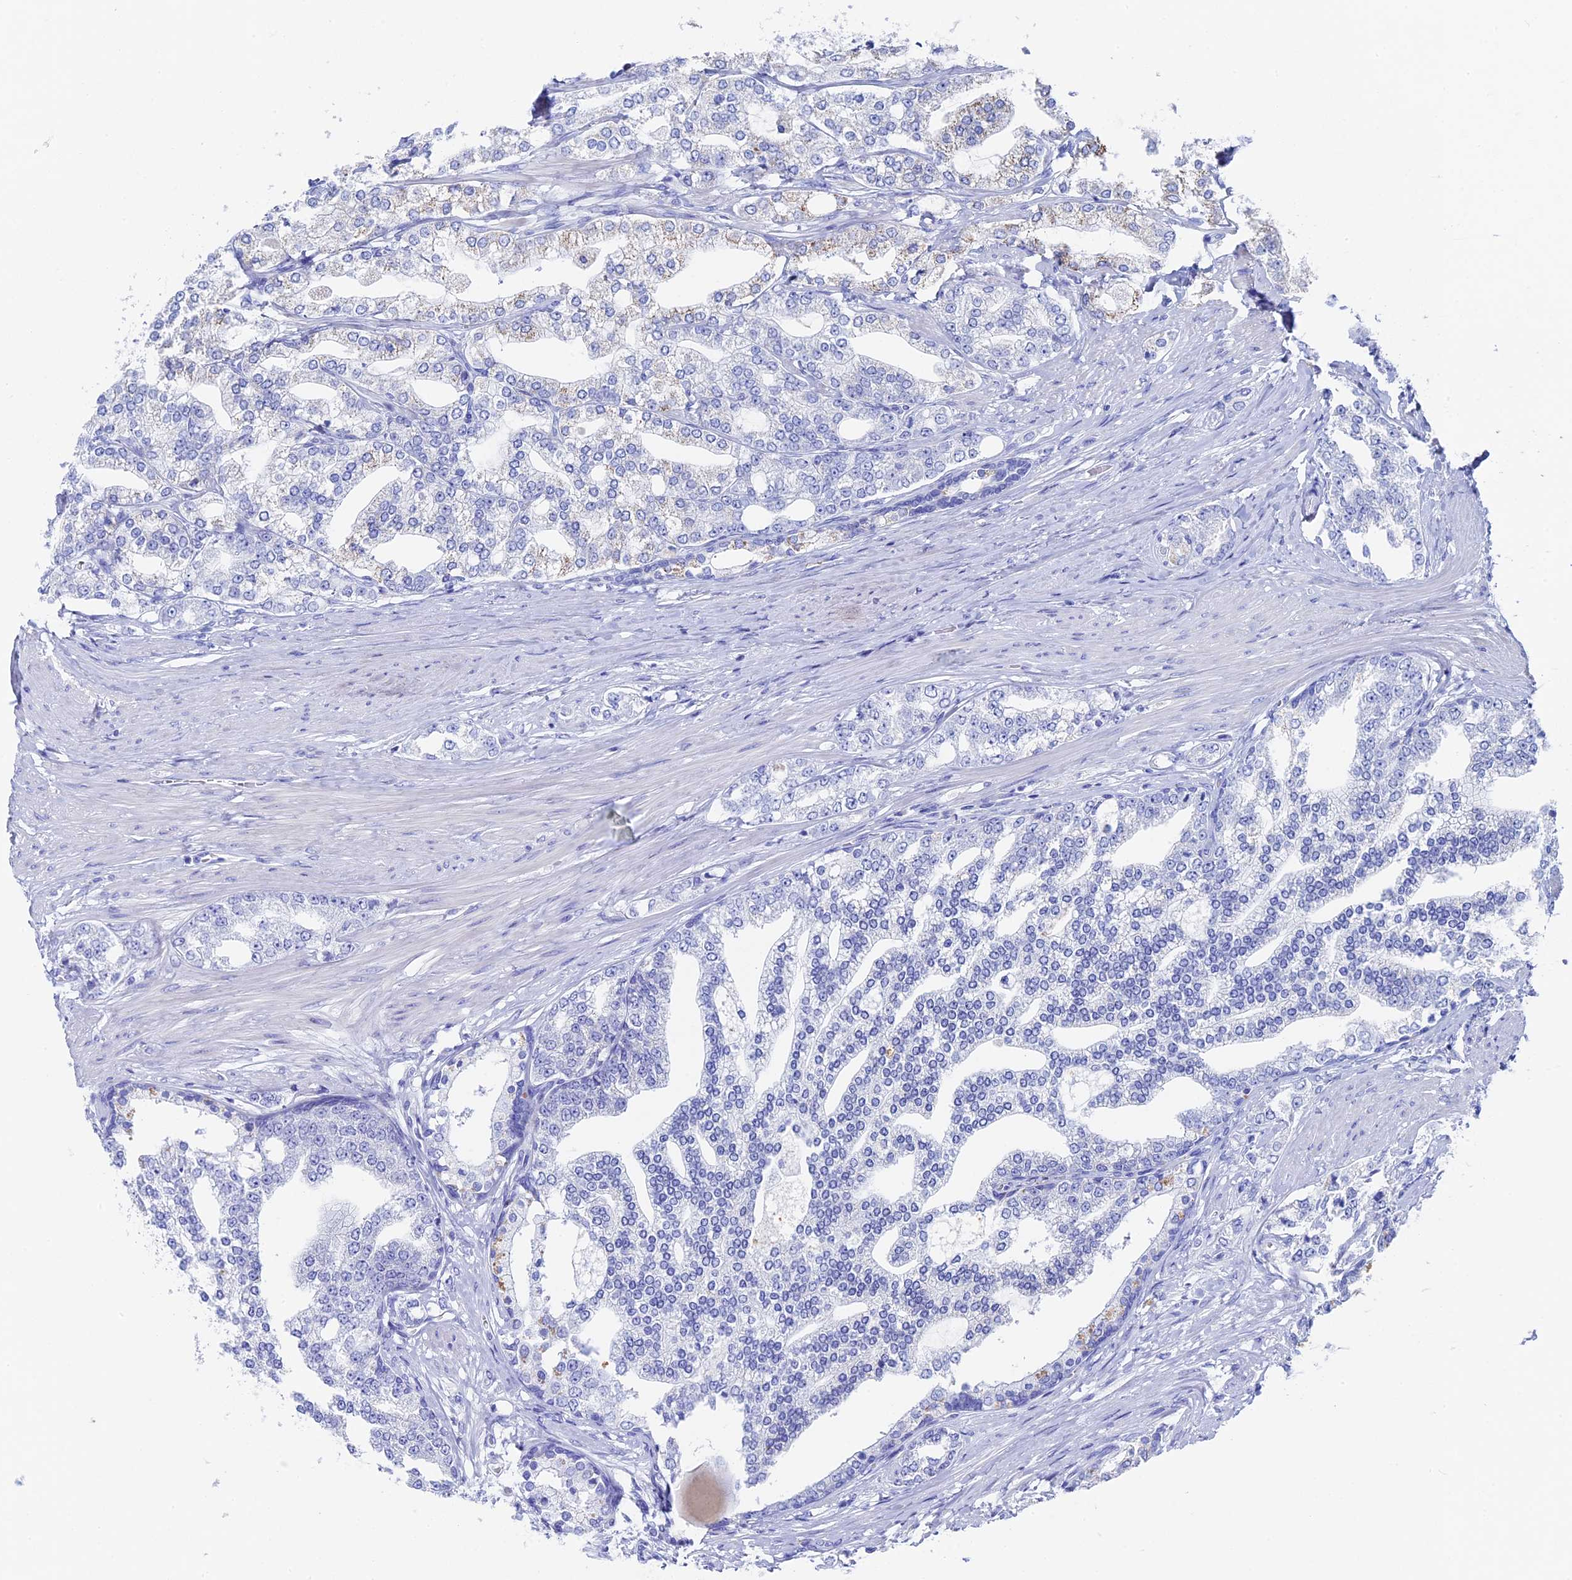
{"staining": {"intensity": "negative", "quantity": "none", "location": "none"}, "tissue": "prostate cancer", "cell_type": "Tumor cells", "image_type": "cancer", "snomed": [{"axis": "morphology", "description": "Adenocarcinoma, High grade"}, {"axis": "topography", "description": "Prostate"}], "caption": "Immunohistochemical staining of human prostate adenocarcinoma (high-grade) demonstrates no significant staining in tumor cells.", "gene": "UNC119", "patient": {"sex": "male", "age": 64}}